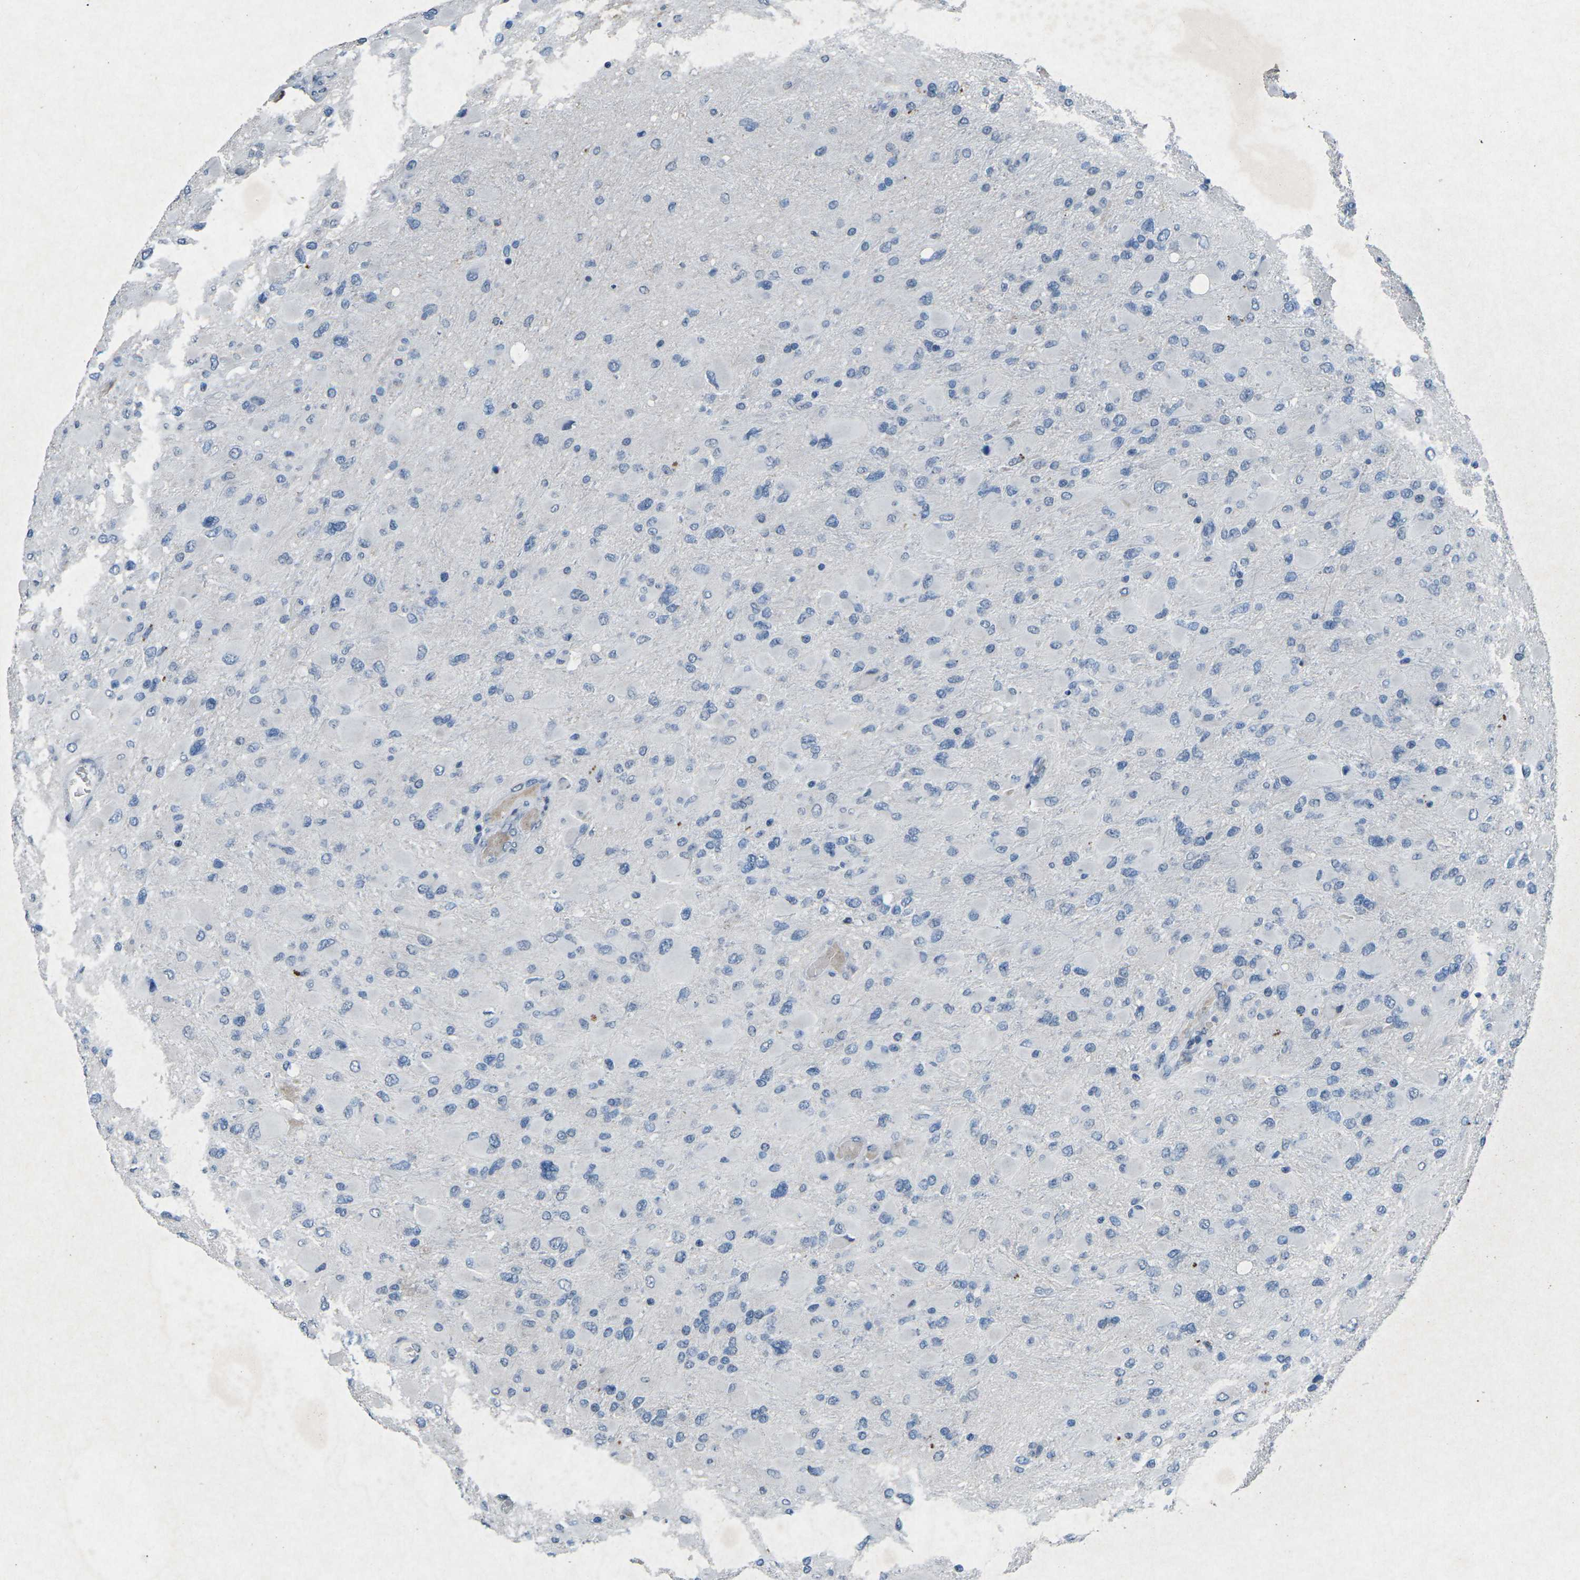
{"staining": {"intensity": "negative", "quantity": "none", "location": "none"}, "tissue": "glioma", "cell_type": "Tumor cells", "image_type": "cancer", "snomed": [{"axis": "morphology", "description": "Glioma, malignant, High grade"}, {"axis": "topography", "description": "Cerebral cortex"}], "caption": "DAB immunohistochemical staining of human glioma exhibits no significant staining in tumor cells. (Stains: DAB (3,3'-diaminobenzidine) IHC with hematoxylin counter stain, Microscopy: brightfield microscopy at high magnification).", "gene": "A1BG", "patient": {"sex": "female", "age": 36}}